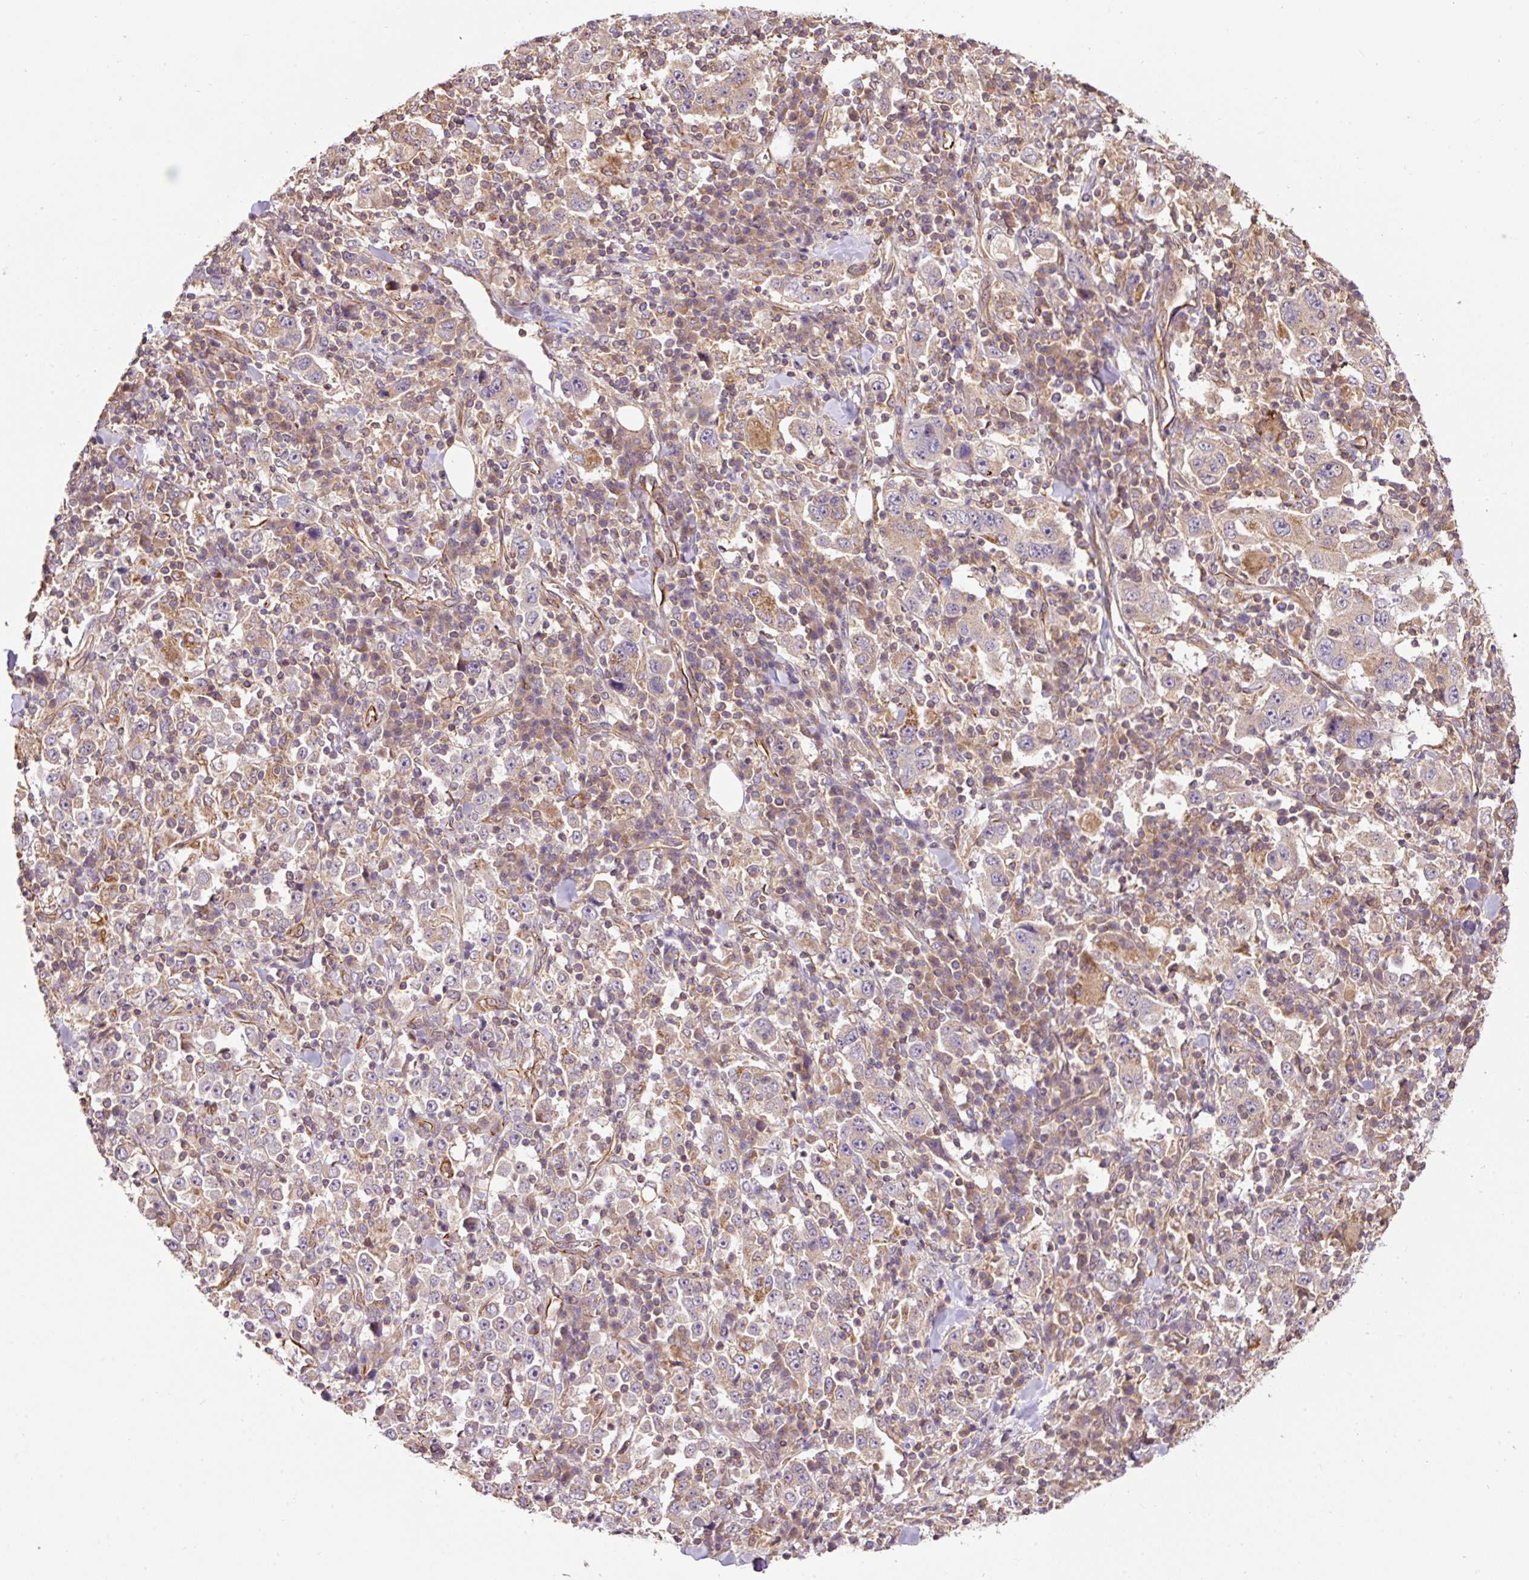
{"staining": {"intensity": "moderate", "quantity": "25%-75%", "location": "cytoplasmic/membranous"}, "tissue": "stomach cancer", "cell_type": "Tumor cells", "image_type": "cancer", "snomed": [{"axis": "morphology", "description": "Normal tissue, NOS"}, {"axis": "morphology", "description": "Adenocarcinoma, NOS"}, {"axis": "topography", "description": "Stomach, upper"}, {"axis": "topography", "description": "Stomach"}], "caption": "Stomach cancer (adenocarcinoma) tissue exhibits moderate cytoplasmic/membranous positivity in approximately 25%-75% of tumor cells", "gene": "PCK2", "patient": {"sex": "male", "age": 59}}